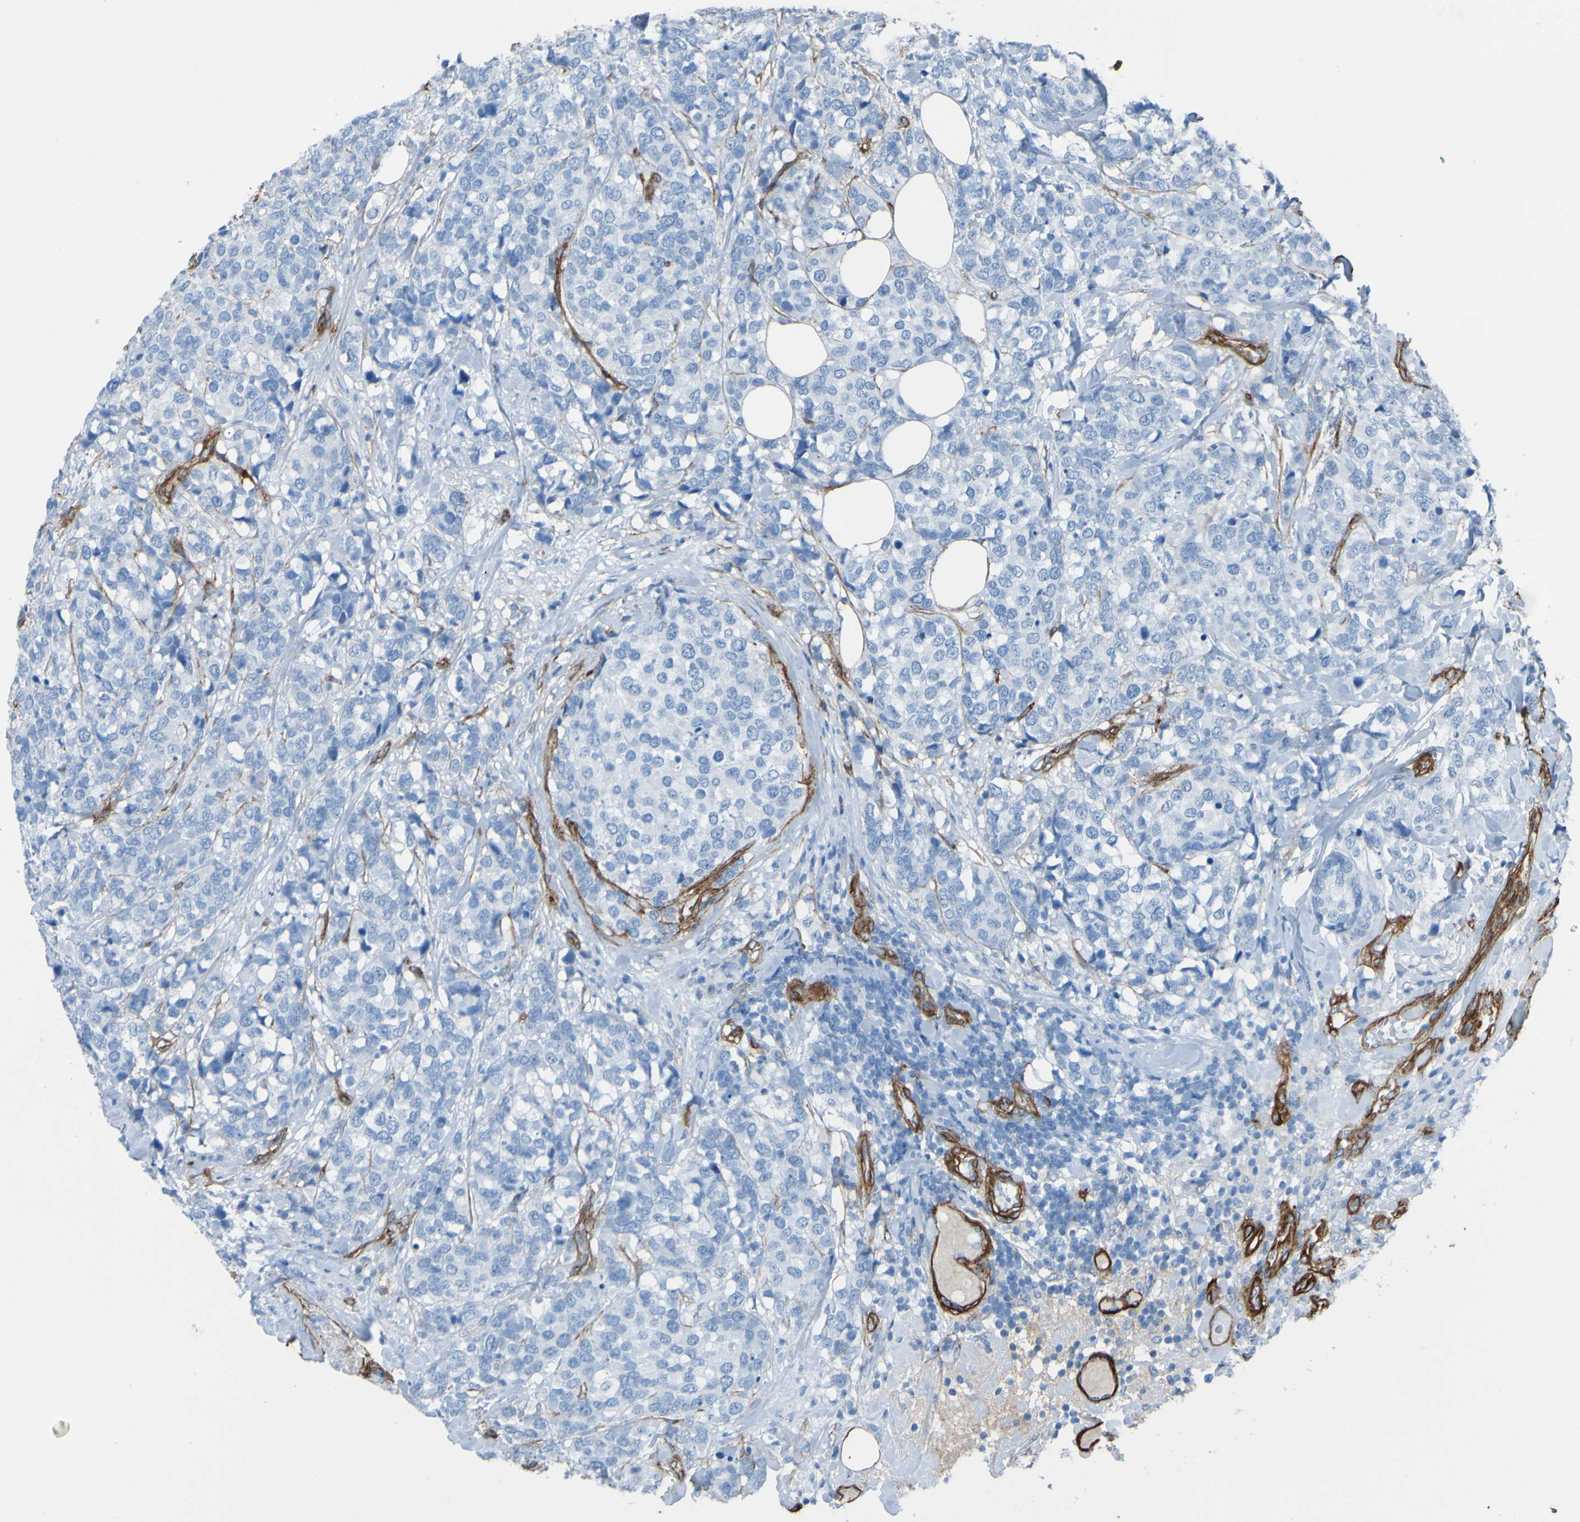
{"staining": {"intensity": "negative", "quantity": "none", "location": "none"}, "tissue": "breast cancer", "cell_type": "Tumor cells", "image_type": "cancer", "snomed": [{"axis": "morphology", "description": "Lobular carcinoma"}, {"axis": "topography", "description": "Breast"}], "caption": "Protein analysis of breast cancer (lobular carcinoma) shows no significant positivity in tumor cells.", "gene": "COL4A2", "patient": {"sex": "female", "age": 59}}